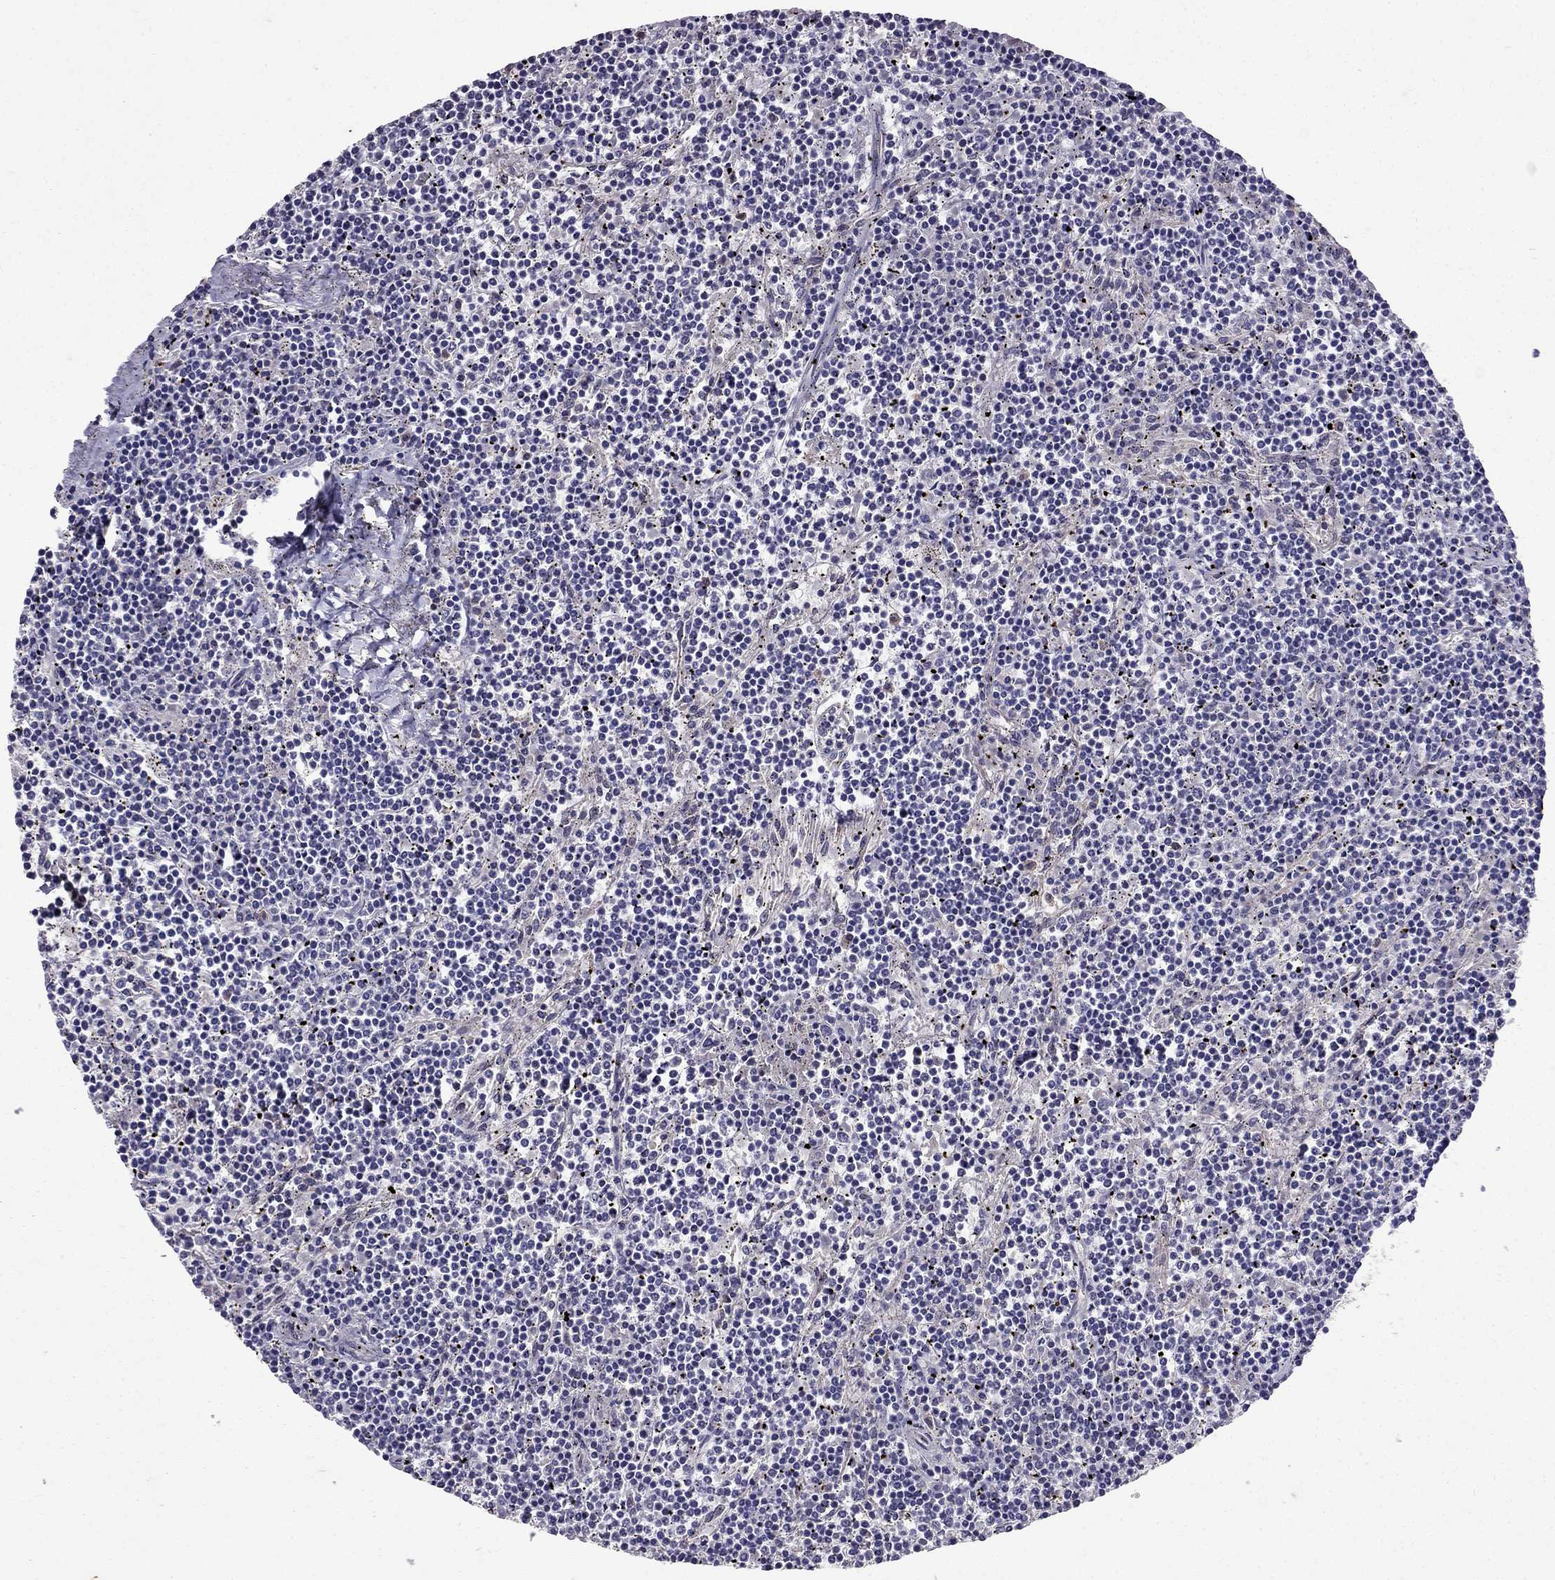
{"staining": {"intensity": "negative", "quantity": "none", "location": "none"}, "tissue": "lymphoma", "cell_type": "Tumor cells", "image_type": "cancer", "snomed": [{"axis": "morphology", "description": "Malignant lymphoma, non-Hodgkin's type, Low grade"}, {"axis": "topography", "description": "Spleen"}], "caption": "Lymphoma stained for a protein using immunohistochemistry (IHC) exhibits no expression tumor cells.", "gene": "RASIP1", "patient": {"sex": "female", "age": 19}}